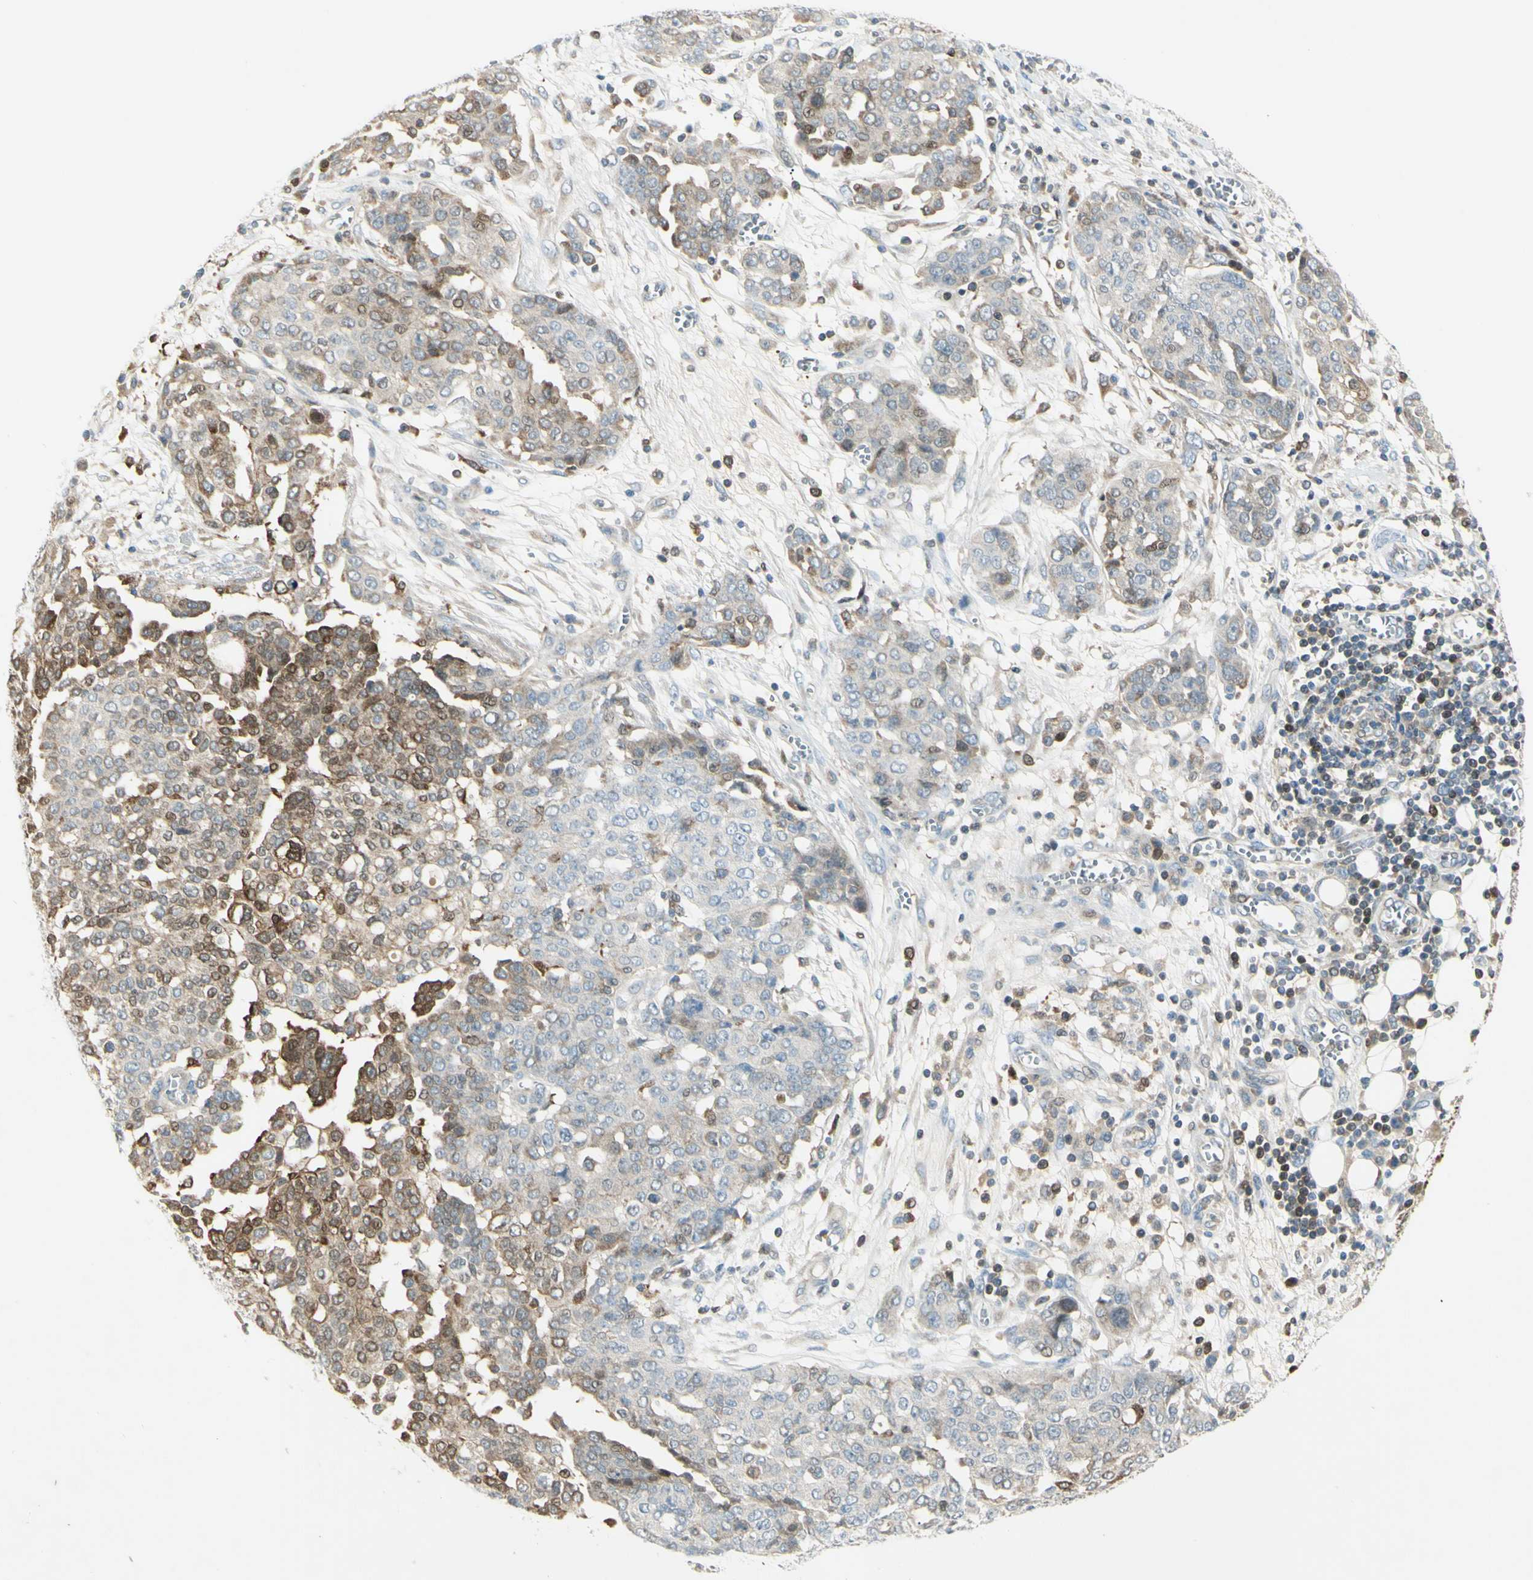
{"staining": {"intensity": "moderate", "quantity": "25%-75%", "location": "cytoplasmic/membranous"}, "tissue": "ovarian cancer", "cell_type": "Tumor cells", "image_type": "cancer", "snomed": [{"axis": "morphology", "description": "Cystadenocarcinoma, serous, NOS"}, {"axis": "topography", "description": "Soft tissue"}, {"axis": "topography", "description": "Ovary"}], "caption": "Serous cystadenocarcinoma (ovarian) stained with immunohistochemistry displays moderate cytoplasmic/membranous expression in about 25%-75% of tumor cells.", "gene": "C1orf159", "patient": {"sex": "female", "age": 57}}